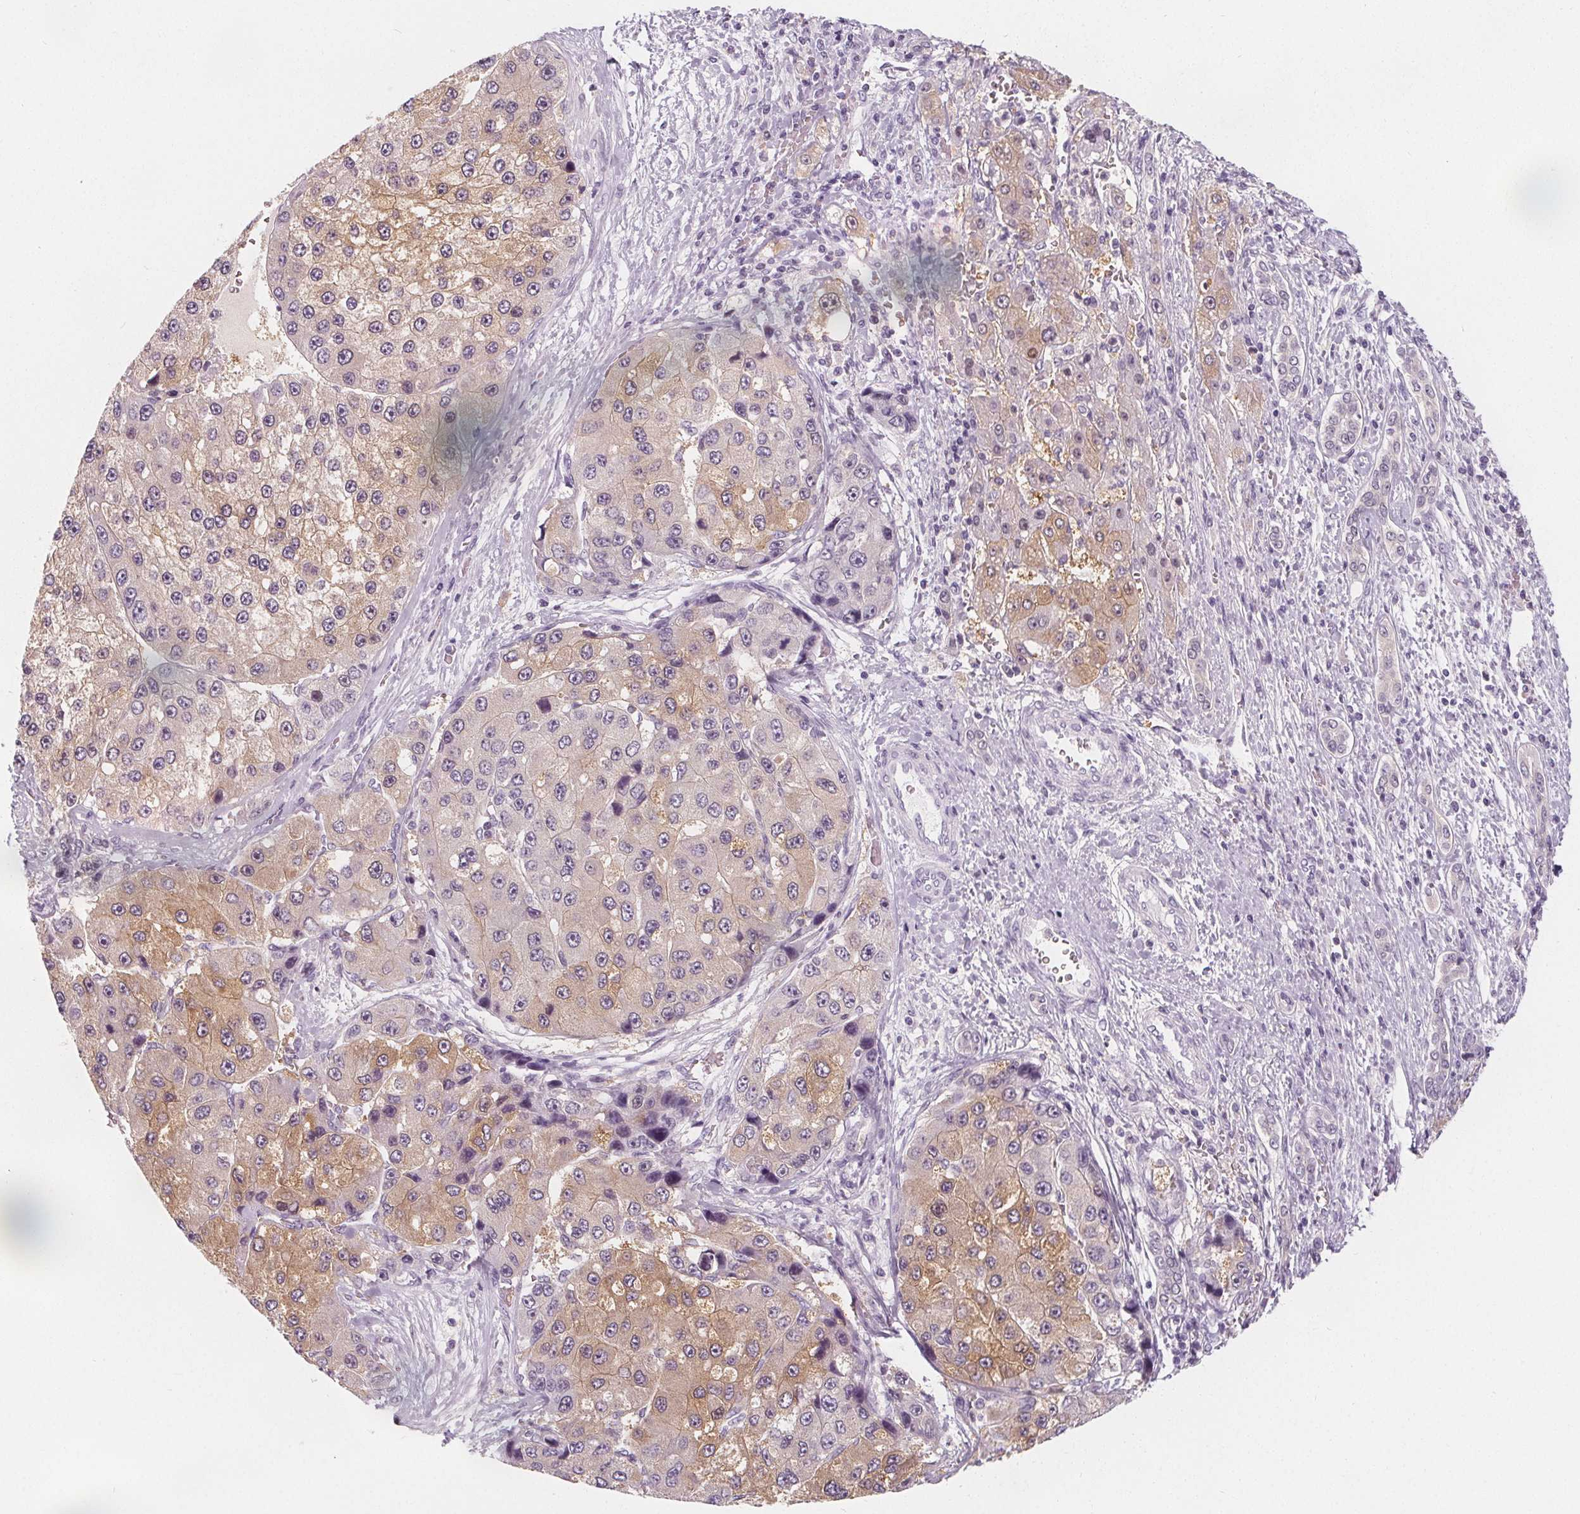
{"staining": {"intensity": "moderate", "quantity": "25%-75%", "location": "cytoplasmic/membranous"}, "tissue": "liver cancer", "cell_type": "Tumor cells", "image_type": "cancer", "snomed": [{"axis": "morphology", "description": "Carcinoma, Hepatocellular, NOS"}, {"axis": "topography", "description": "Liver"}], "caption": "Immunohistochemical staining of human liver hepatocellular carcinoma demonstrates medium levels of moderate cytoplasmic/membranous expression in approximately 25%-75% of tumor cells. (DAB (3,3'-diaminobenzidine) IHC, brown staining for protein, blue staining for nuclei).", "gene": "UGP2", "patient": {"sex": "female", "age": 73}}